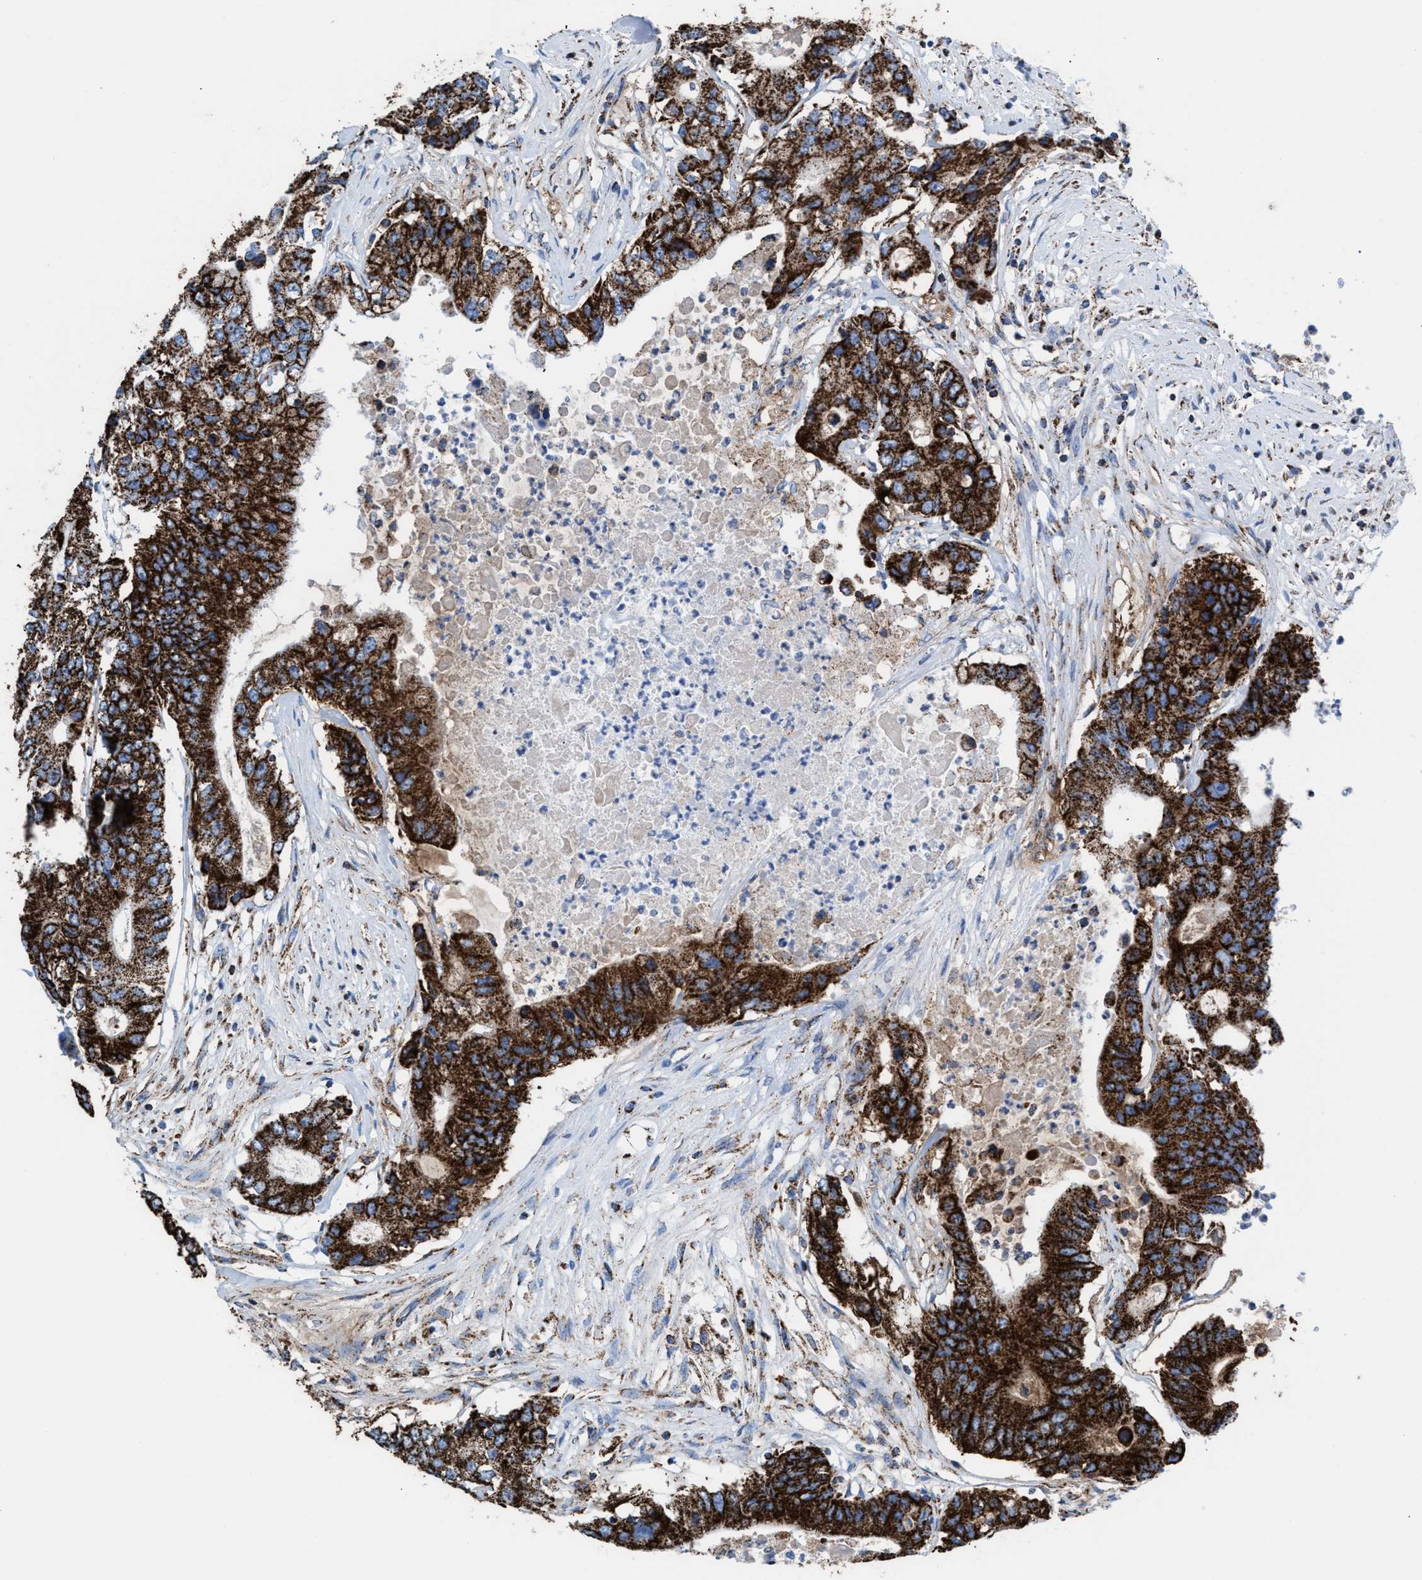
{"staining": {"intensity": "strong", "quantity": ">75%", "location": "cytoplasmic/membranous"}, "tissue": "colorectal cancer", "cell_type": "Tumor cells", "image_type": "cancer", "snomed": [{"axis": "morphology", "description": "Adenocarcinoma, NOS"}, {"axis": "topography", "description": "Colon"}], "caption": "Colorectal adenocarcinoma was stained to show a protein in brown. There is high levels of strong cytoplasmic/membranous staining in approximately >75% of tumor cells.", "gene": "ECHS1", "patient": {"sex": "female", "age": 77}}